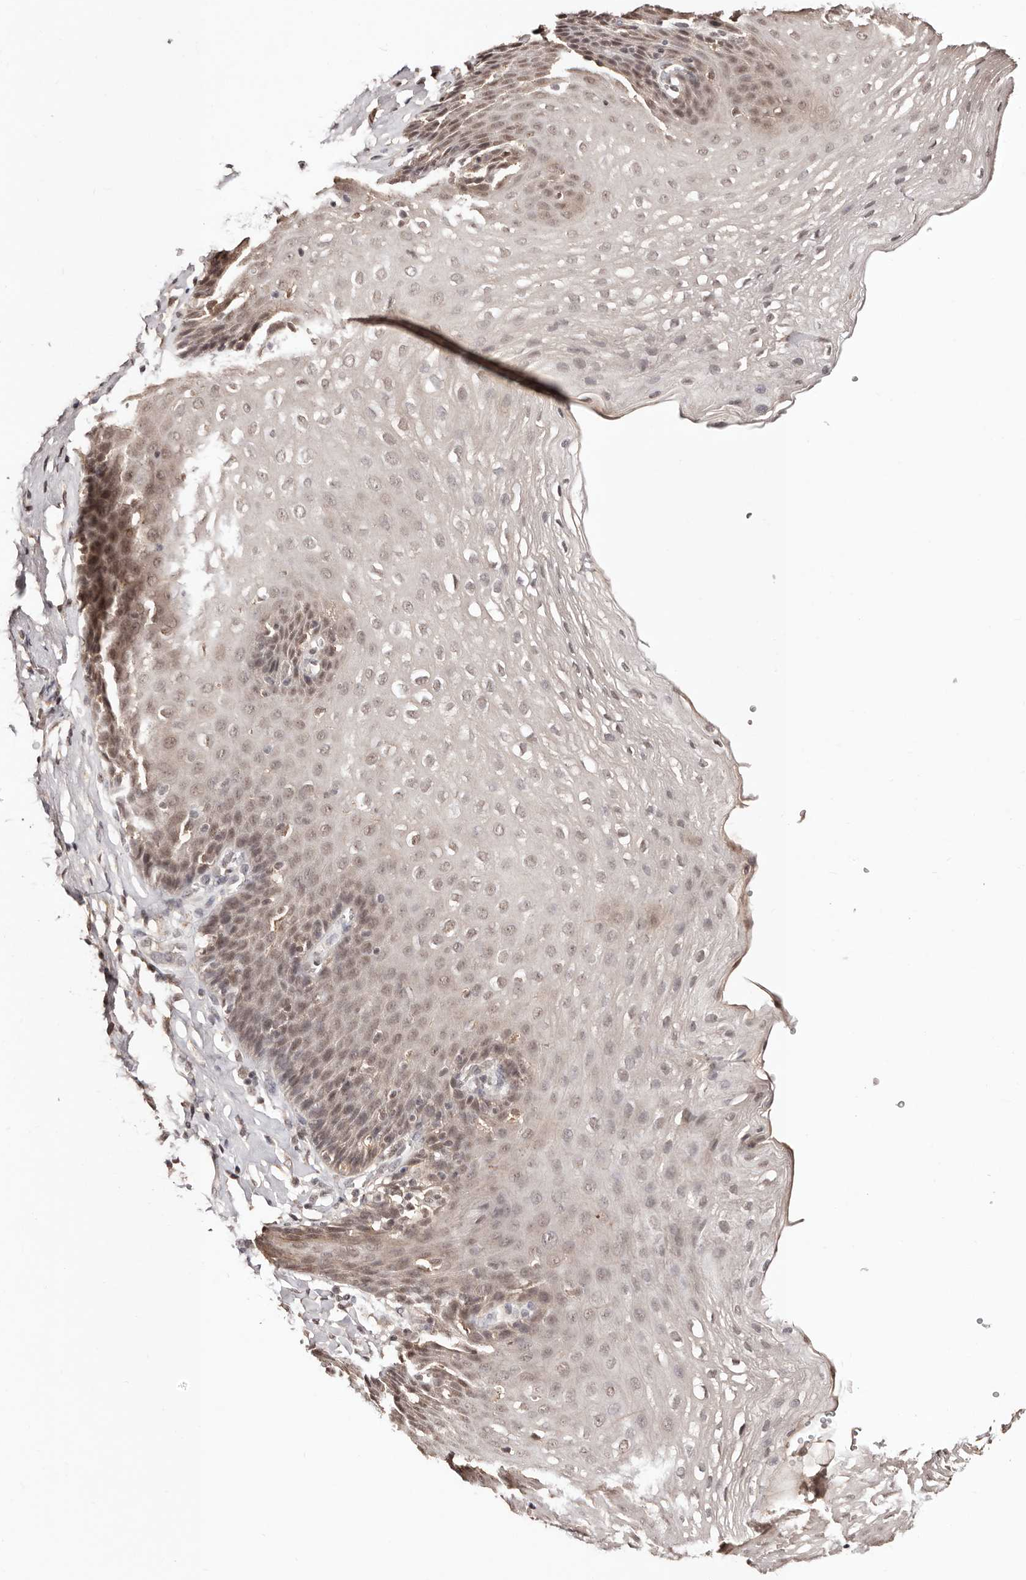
{"staining": {"intensity": "moderate", "quantity": "25%-75%", "location": "nuclear"}, "tissue": "esophagus", "cell_type": "Squamous epithelial cells", "image_type": "normal", "snomed": [{"axis": "morphology", "description": "Normal tissue, NOS"}, {"axis": "topography", "description": "Esophagus"}], "caption": "Moderate nuclear staining is appreciated in about 25%-75% of squamous epithelial cells in normal esophagus.", "gene": "BICRAL", "patient": {"sex": "female", "age": 66}}